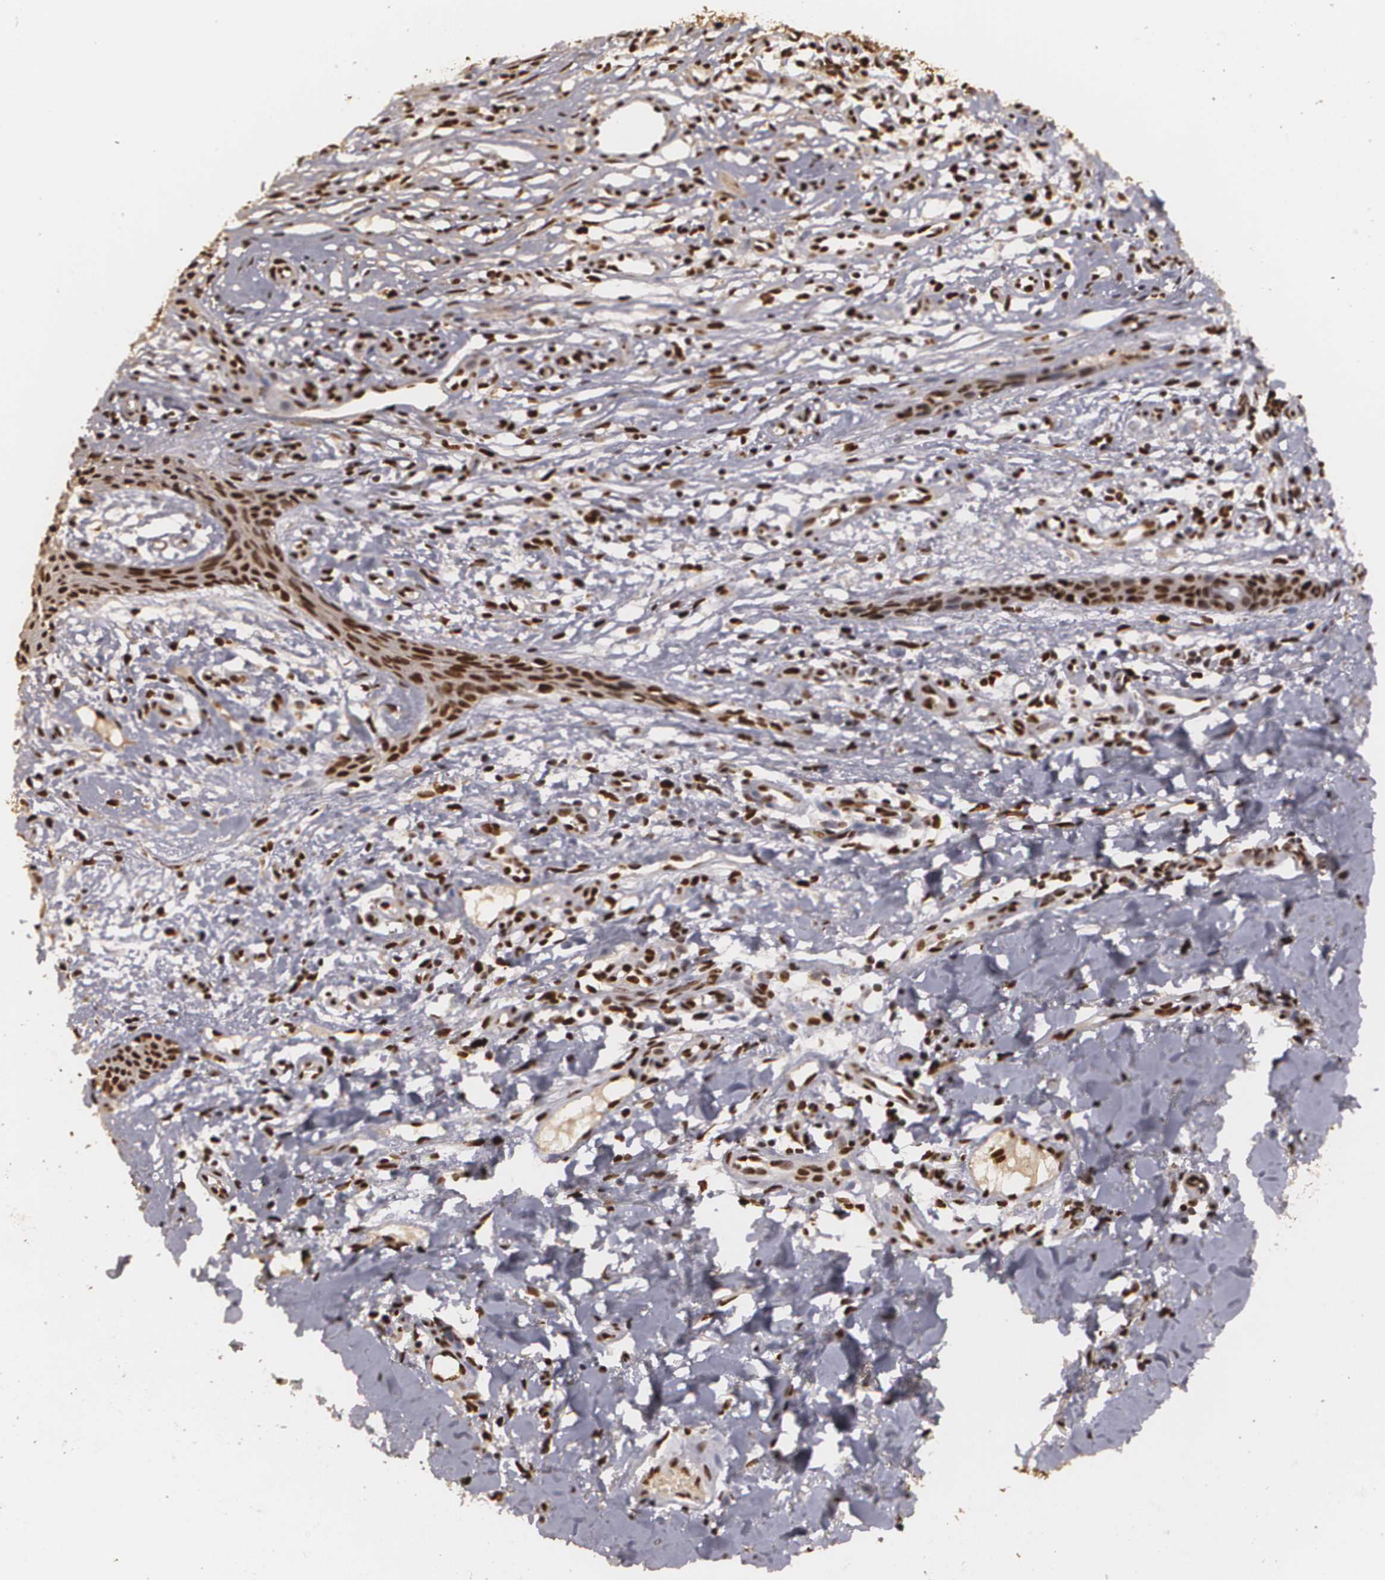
{"staining": {"intensity": "strong", "quantity": ">75%", "location": "cytoplasmic/membranous,nuclear"}, "tissue": "skin cancer", "cell_type": "Tumor cells", "image_type": "cancer", "snomed": [{"axis": "morphology", "description": "Basal cell carcinoma"}, {"axis": "topography", "description": "Skin"}], "caption": "Protein staining of skin basal cell carcinoma tissue exhibits strong cytoplasmic/membranous and nuclear staining in approximately >75% of tumor cells. (Brightfield microscopy of DAB IHC at high magnification).", "gene": "RCOR1", "patient": {"sex": "male", "age": 75}}